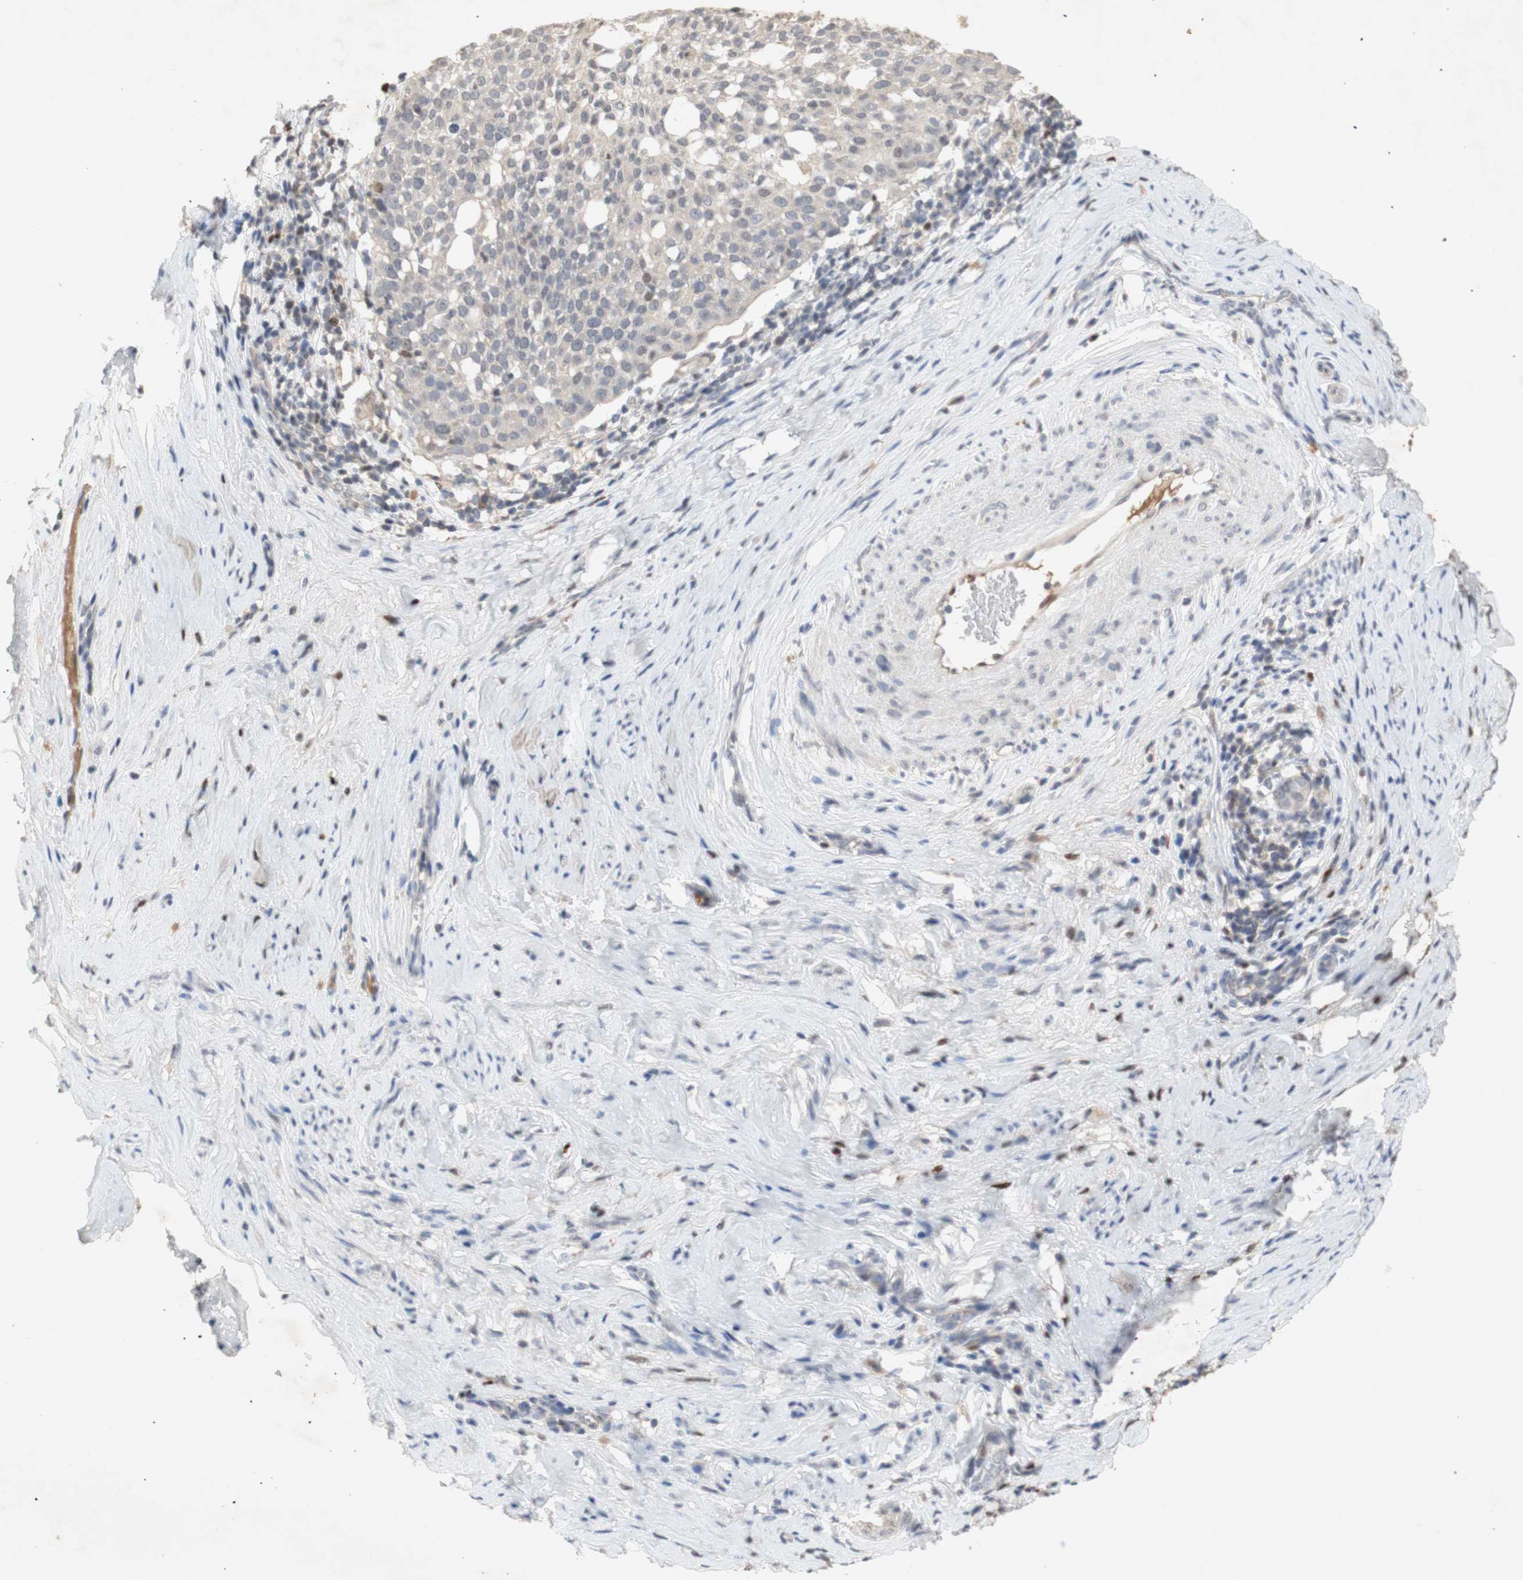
{"staining": {"intensity": "weak", "quantity": "25%-75%", "location": "cytoplasmic/membranous"}, "tissue": "cervical cancer", "cell_type": "Tumor cells", "image_type": "cancer", "snomed": [{"axis": "morphology", "description": "Squamous cell carcinoma, NOS"}, {"axis": "topography", "description": "Cervix"}], "caption": "Tumor cells display low levels of weak cytoplasmic/membranous expression in about 25%-75% of cells in cervical cancer (squamous cell carcinoma). The staining is performed using DAB (3,3'-diaminobenzidine) brown chromogen to label protein expression. The nuclei are counter-stained blue using hematoxylin.", "gene": "FOSB", "patient": {"sex": "female", "age": 51}}